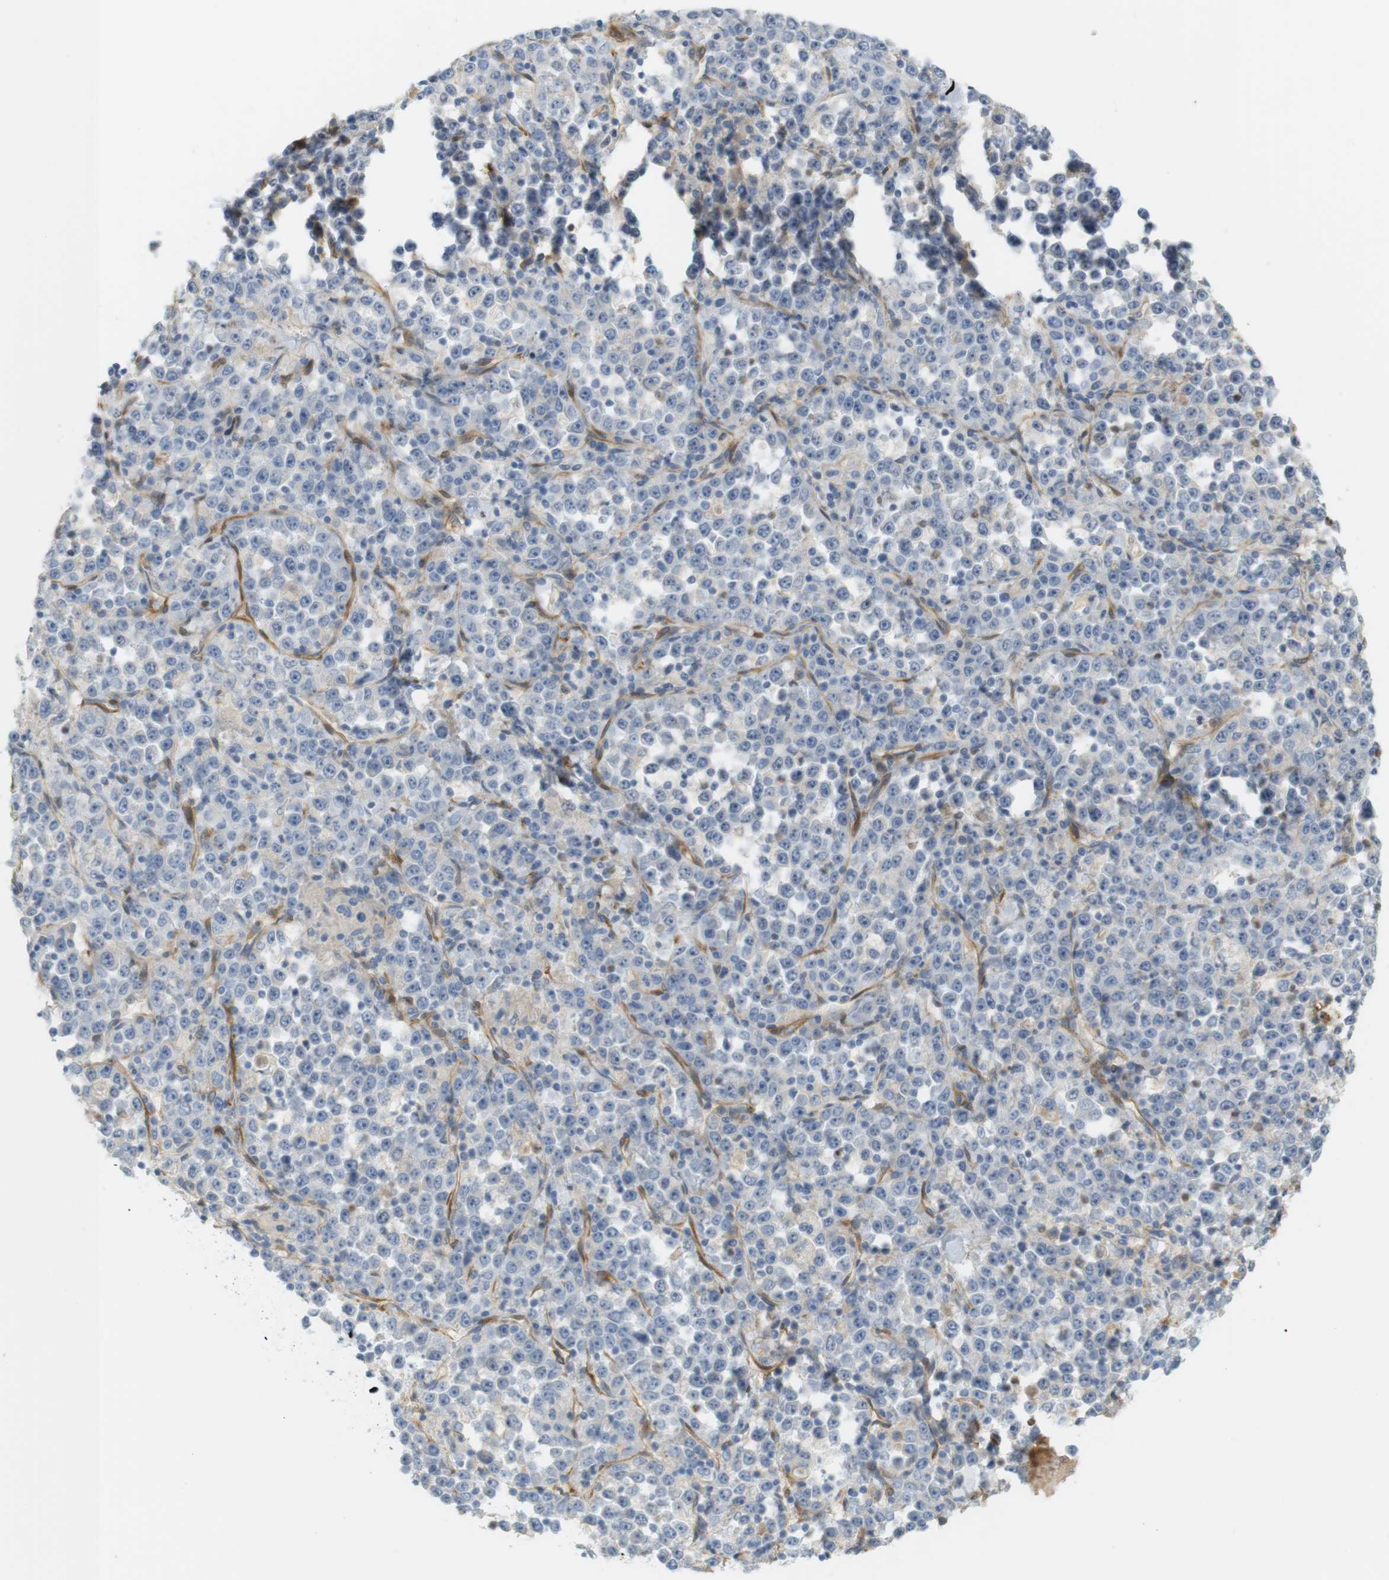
{"staining": {"intensity": "negative", "quantity": "none", "location": "none"}, "tissue": "stomach cancer", "cell_type": "Tumor cells", "image_type": "cancer", "snomed": [{"axis": "morphology", "description": "Normal tissue, NOS"}, {"axis": "morphology", "description": "Adenocarcinoma, NOS"}, {"axis": "topography", "description": "Stomach, upper"}, {"axis": "topography", "description": "Stomach"}], "caption": "Human stomach cancer stained for a protein using IHC exhibits no positivity in tumor cells.", "gene": "PDE3A", "patient": {"sex": "male", "age": 59}}